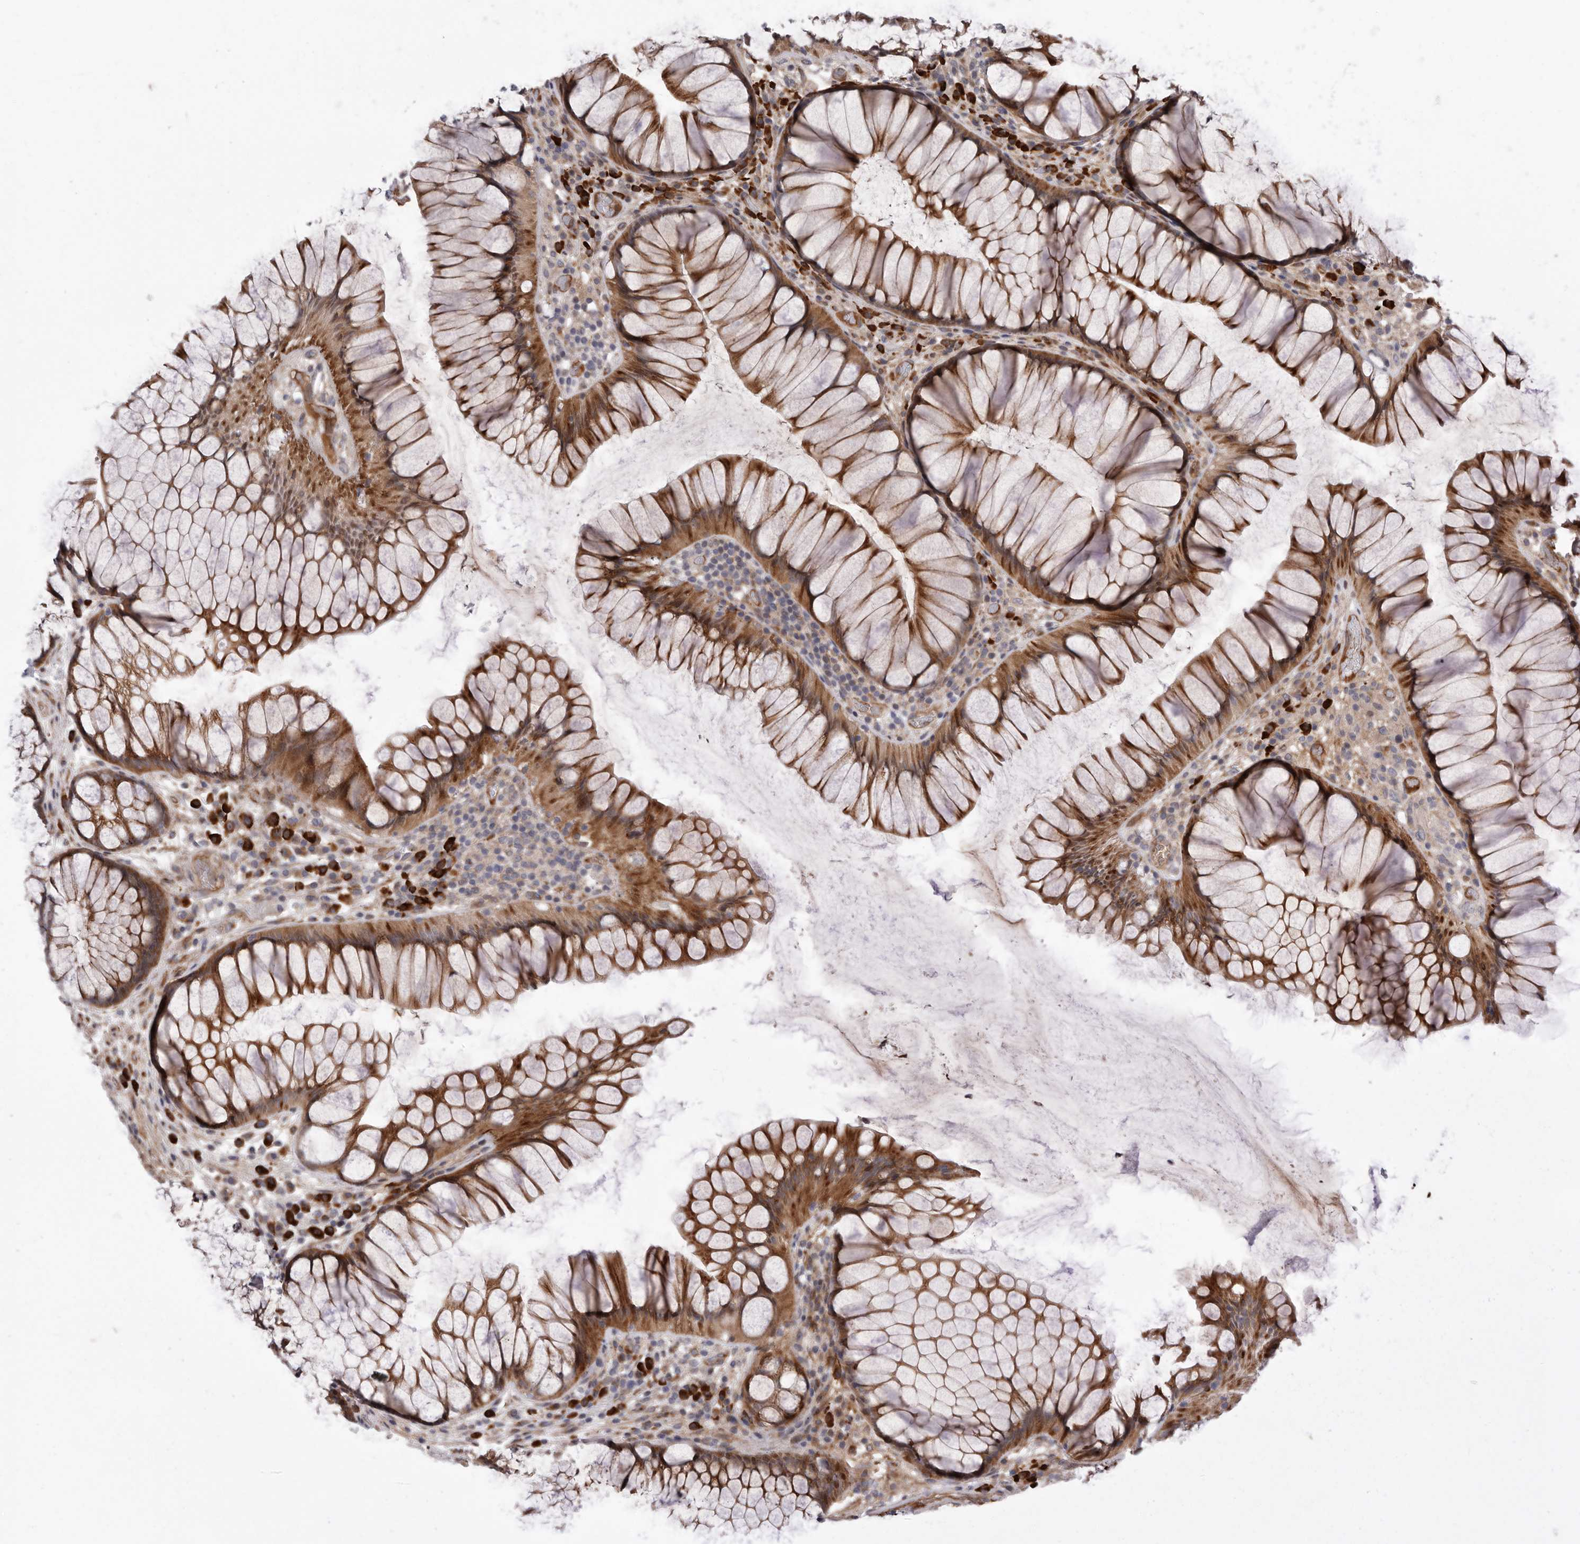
{"staining": {"intensity": "moderate", "quantity": ">75%", "location": "cytoplasmic/membranous"}, "tissue": "rectum", "cell_type": "Glandular cells", "image_type": "normal", "snomed": [{"axis": "morphology", "description": "Normal tissue, NOS"}, {"axis": "topography", "description": "Rectum"}], "caption": "Benign rectum demonstrates moderate cytoplasmic/membranous positivity in about >75% of glandular cells, visualized by immunohistochemistry. The protein is stained brown, and the nuclei are stained in blue (DAB (3,3'-diaminobenzidine) IHC with brightfield microscopy, high magnification).", "gene": "ATXN3L", "patient": {"sex": "male", "age": 51}}